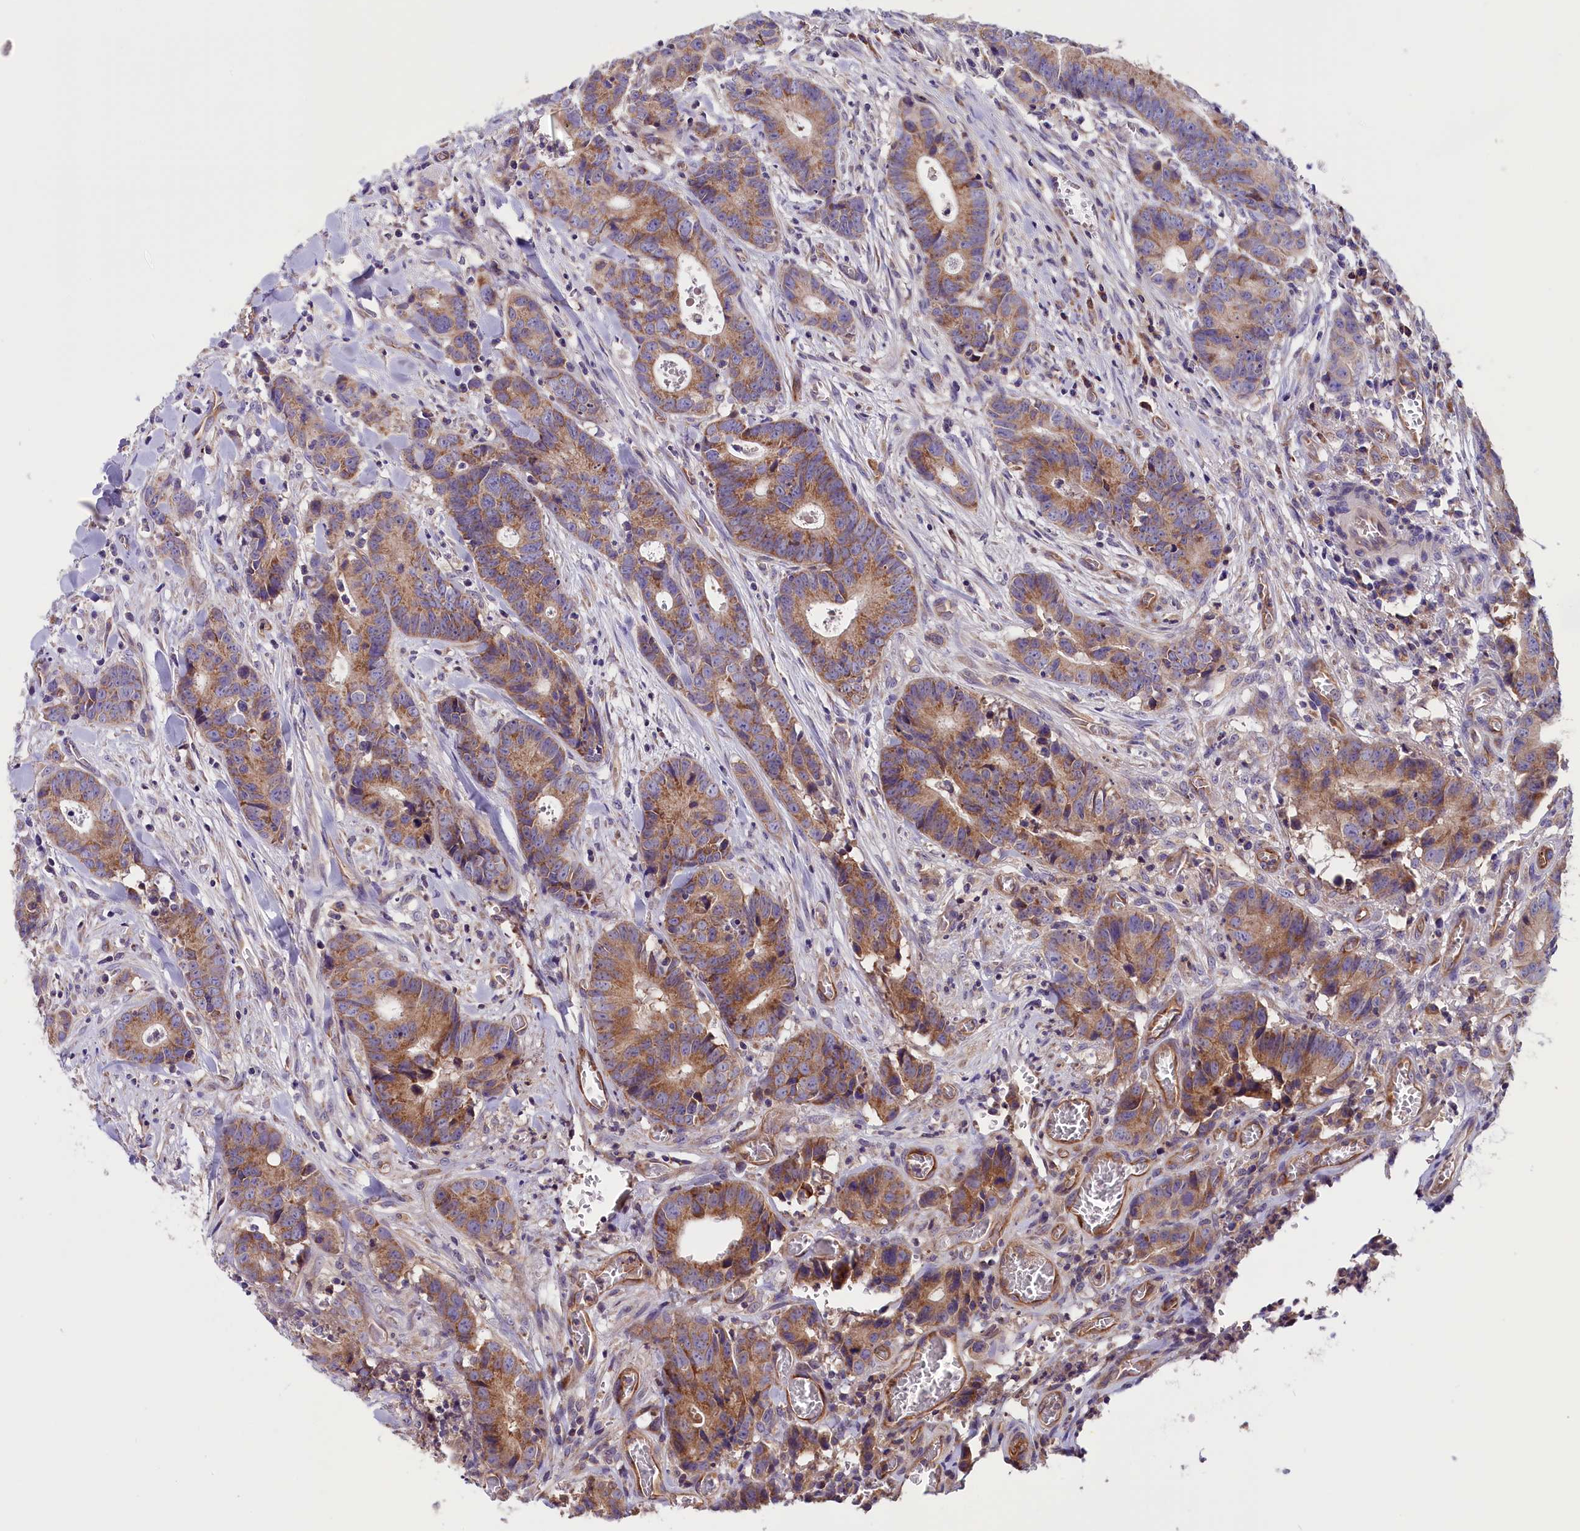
{"staining": {"intensity": "moderate", "quantity": ">75%", "location": "cytoplasmic/membranous"}, "tissue": "colorectal cancer", "cell_type": "Tumor cells", "image_type": "cancer", "snomed": [{"axis": "morphology", "description": "Adenocarcinoma, NOS"}, {"axis": "topography", "description": "Colon"}], "caption": "Adenocarcinoma (colorectal) stained with IHC displays moderate cytoplasmic/membranous expression in approximately >75% of tumor cells. (IHC, brightfield microscopy, high magnification).", "gene": "DNAJB9", "patient": {"sex": "female", "age": 57}}